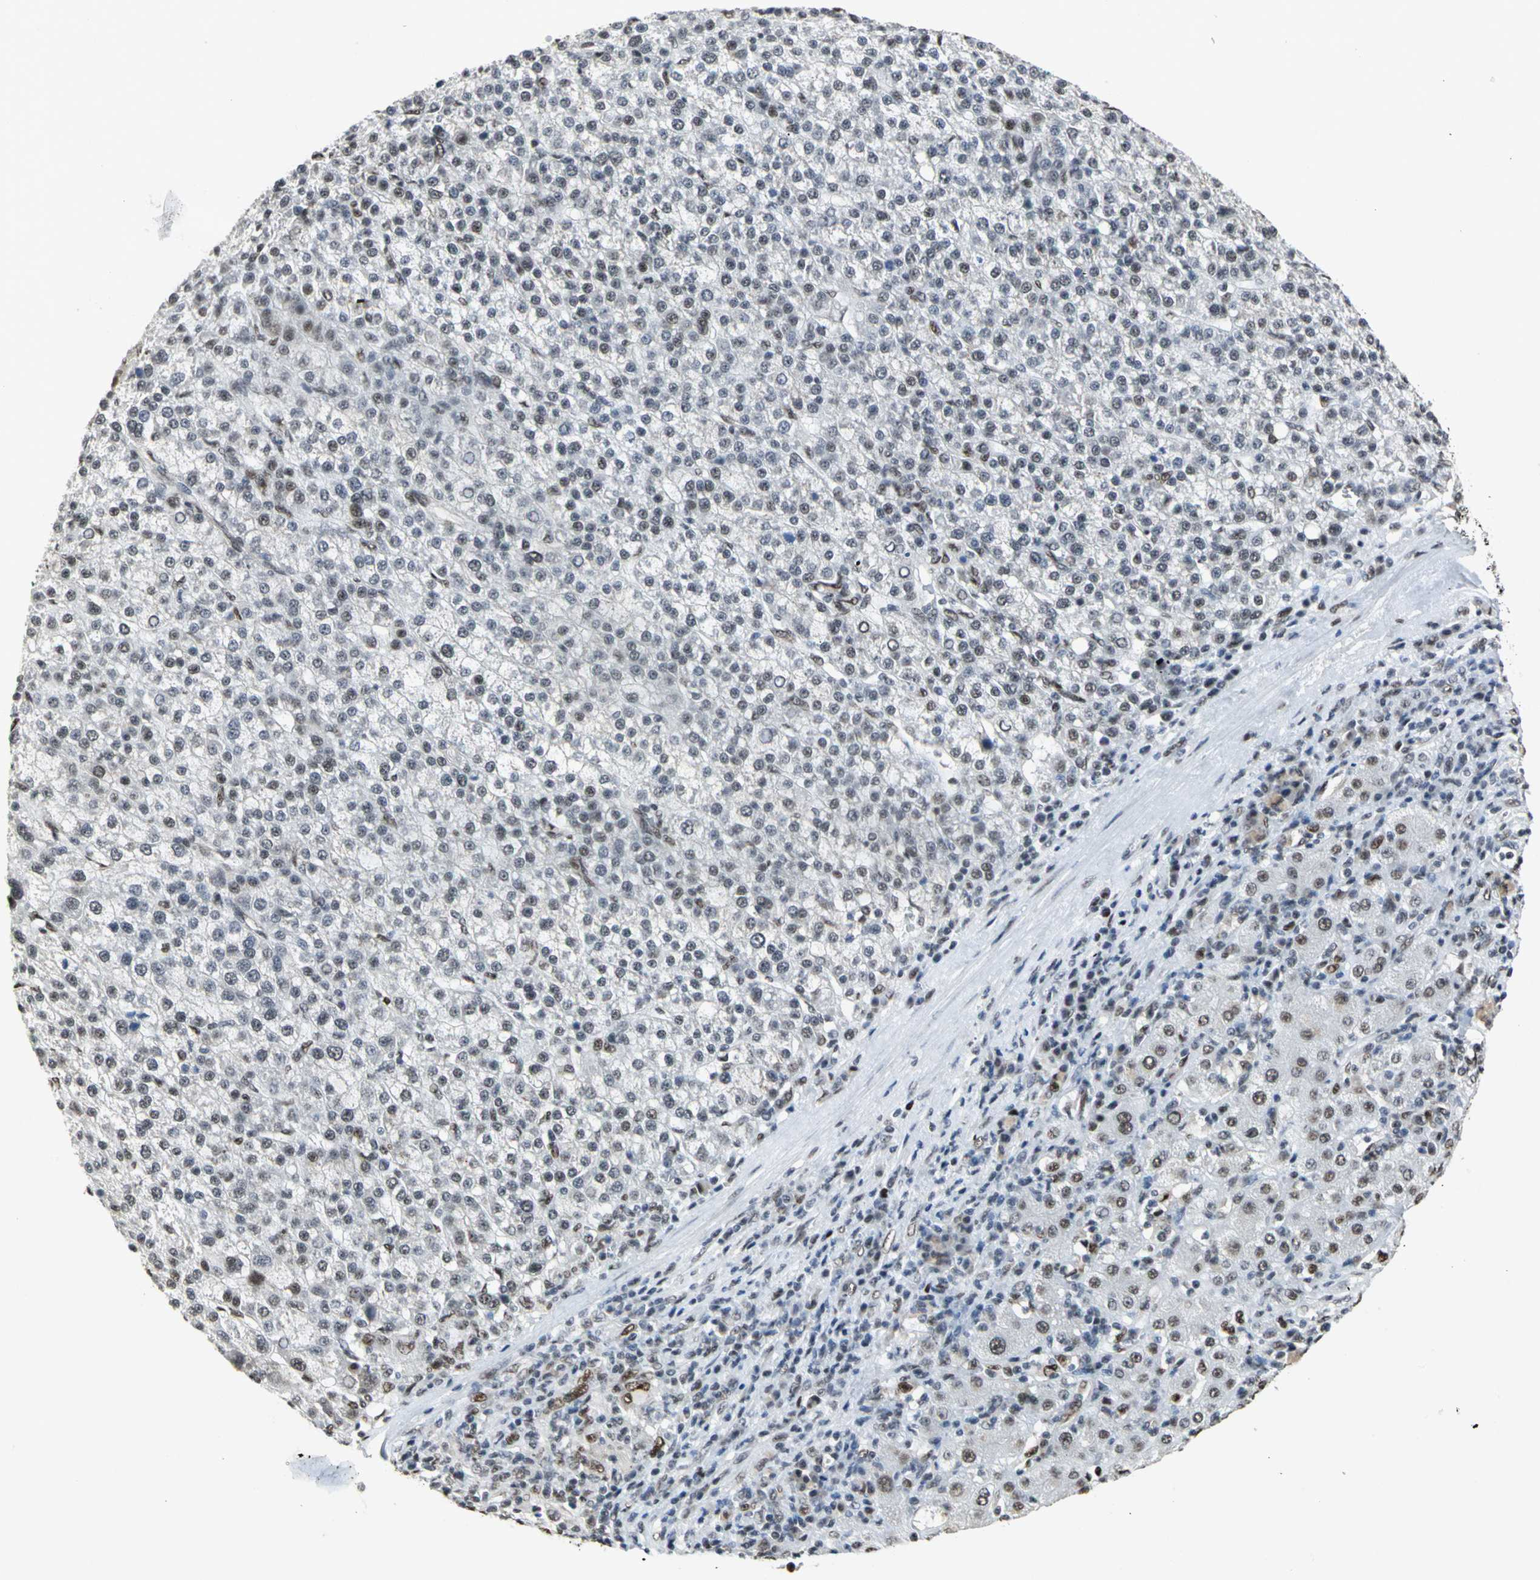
{"staining": {"intensity": "moderate", "quantity": "25%-75%", "location": "nuclear"}, "tissue": "liver cancer", "cell_type": "Tumor cells", "image_type": "cancer", "snomed": [{"axis": "morphology", "description": "Carcinoma, Hepatocellular, NOS"}, {"axis": "topography", "description": "Liver"}], "caption": "A brown stain shows moderate nuclear expression of a protein in liver cancer tumor cells. (IHC, brightfield microscopy, high magnification).", "gene": "CCDC88C", "patient": {"sex": "female", "age": 58}}